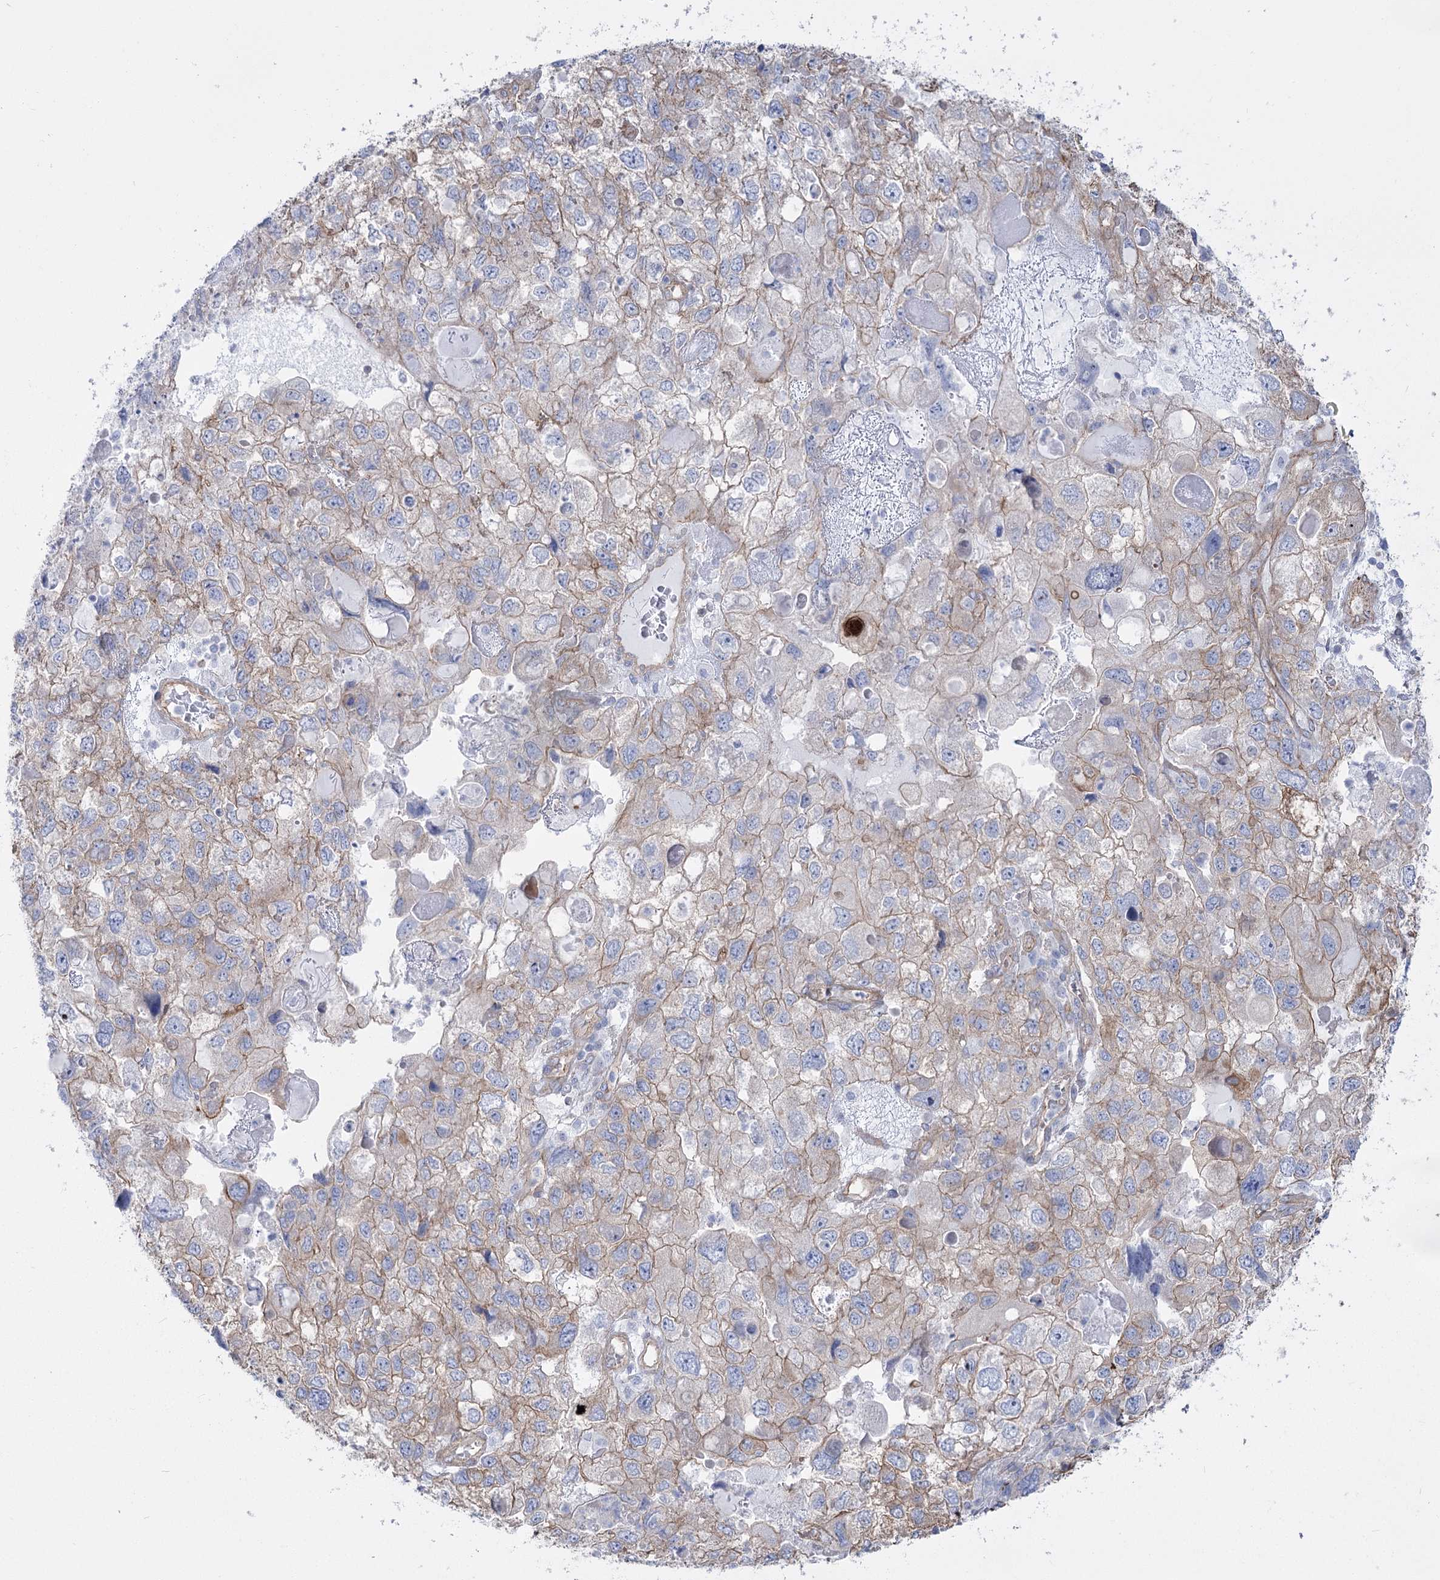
{"staining": {"intensity": "weak", "quantity": "25%-75%", "location": "cytoplasmic/membranous"}, "tissue": "endometrial cancer", "cell_type": "Tumor cells", "image_type": "cancer", "snomed": [{"axis": "morphology", "description": "Adenocarcinoma, NOS"}, {"axis": "topography", "description": "Endometrium"}], "caption": "This histopathology image shows IHC staining of human endometrial cancer (adenocarcinoma), with low weak cytoplasmic/membranous positivity in approximately 25%-75% of tumor cells.", "gene": "PLEKHA5", "patient": {"sex": "female", "age": 49}}